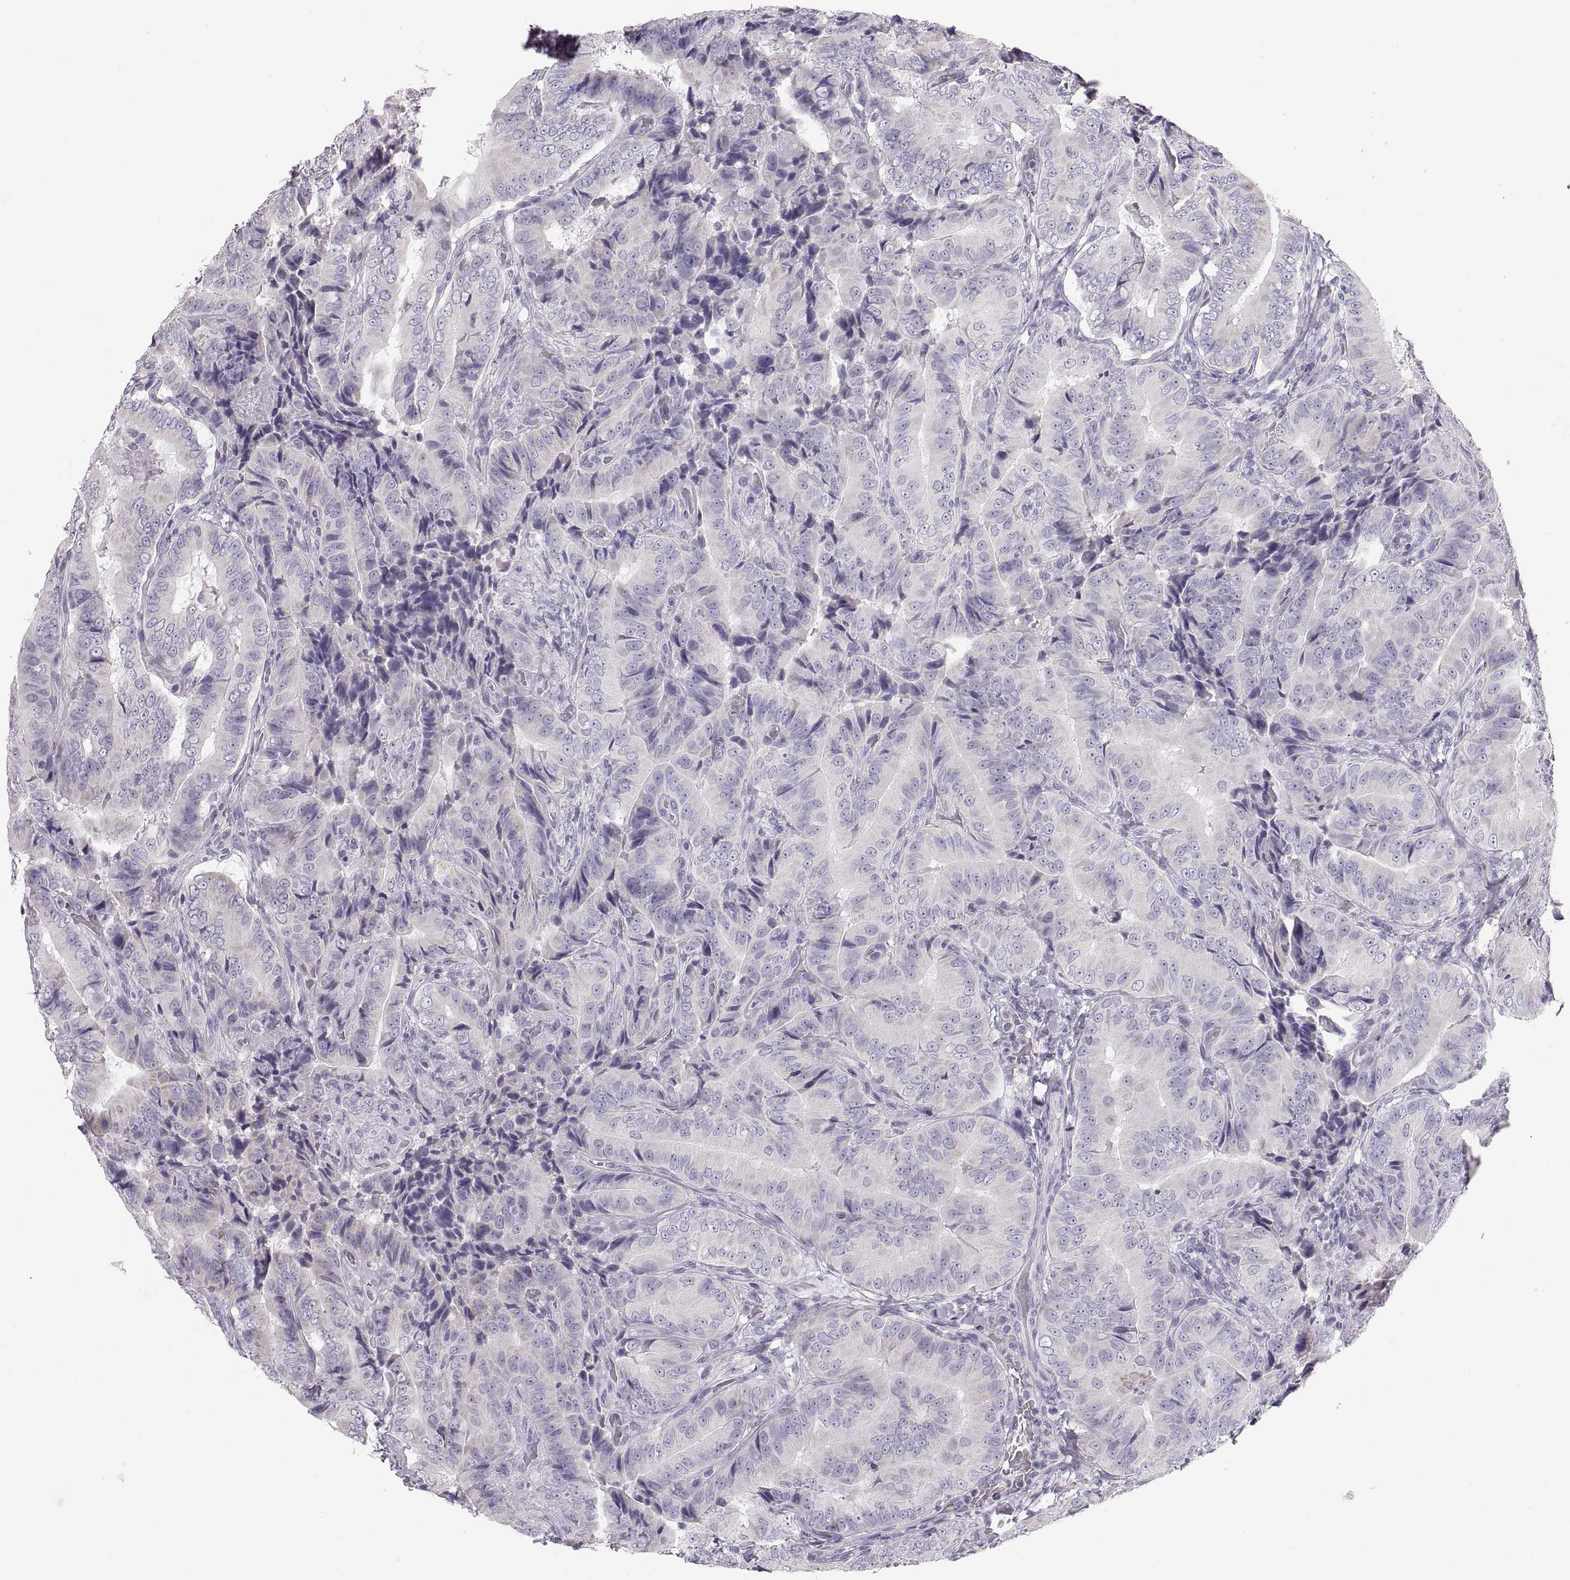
{"staining": {"intensity": "negative", "quantity": "none", "location": "none"}, "tissue": "thyroid cancer", "cell_type": "Tumor cells", "image_type": "cancer", "snomed": [{"axis": "morphology", "description": "Papillary adenocarcinoma, NOS"}, {"axis": "topography", "description": "Thyroid gland"}], "caption": "Histopathology image shows no protein expression in tumor cells of papillary adenocarcinoma (thyroid) tissue.", "gene": "COL9A3", "patient": {"sex": "male", "age": 61}}